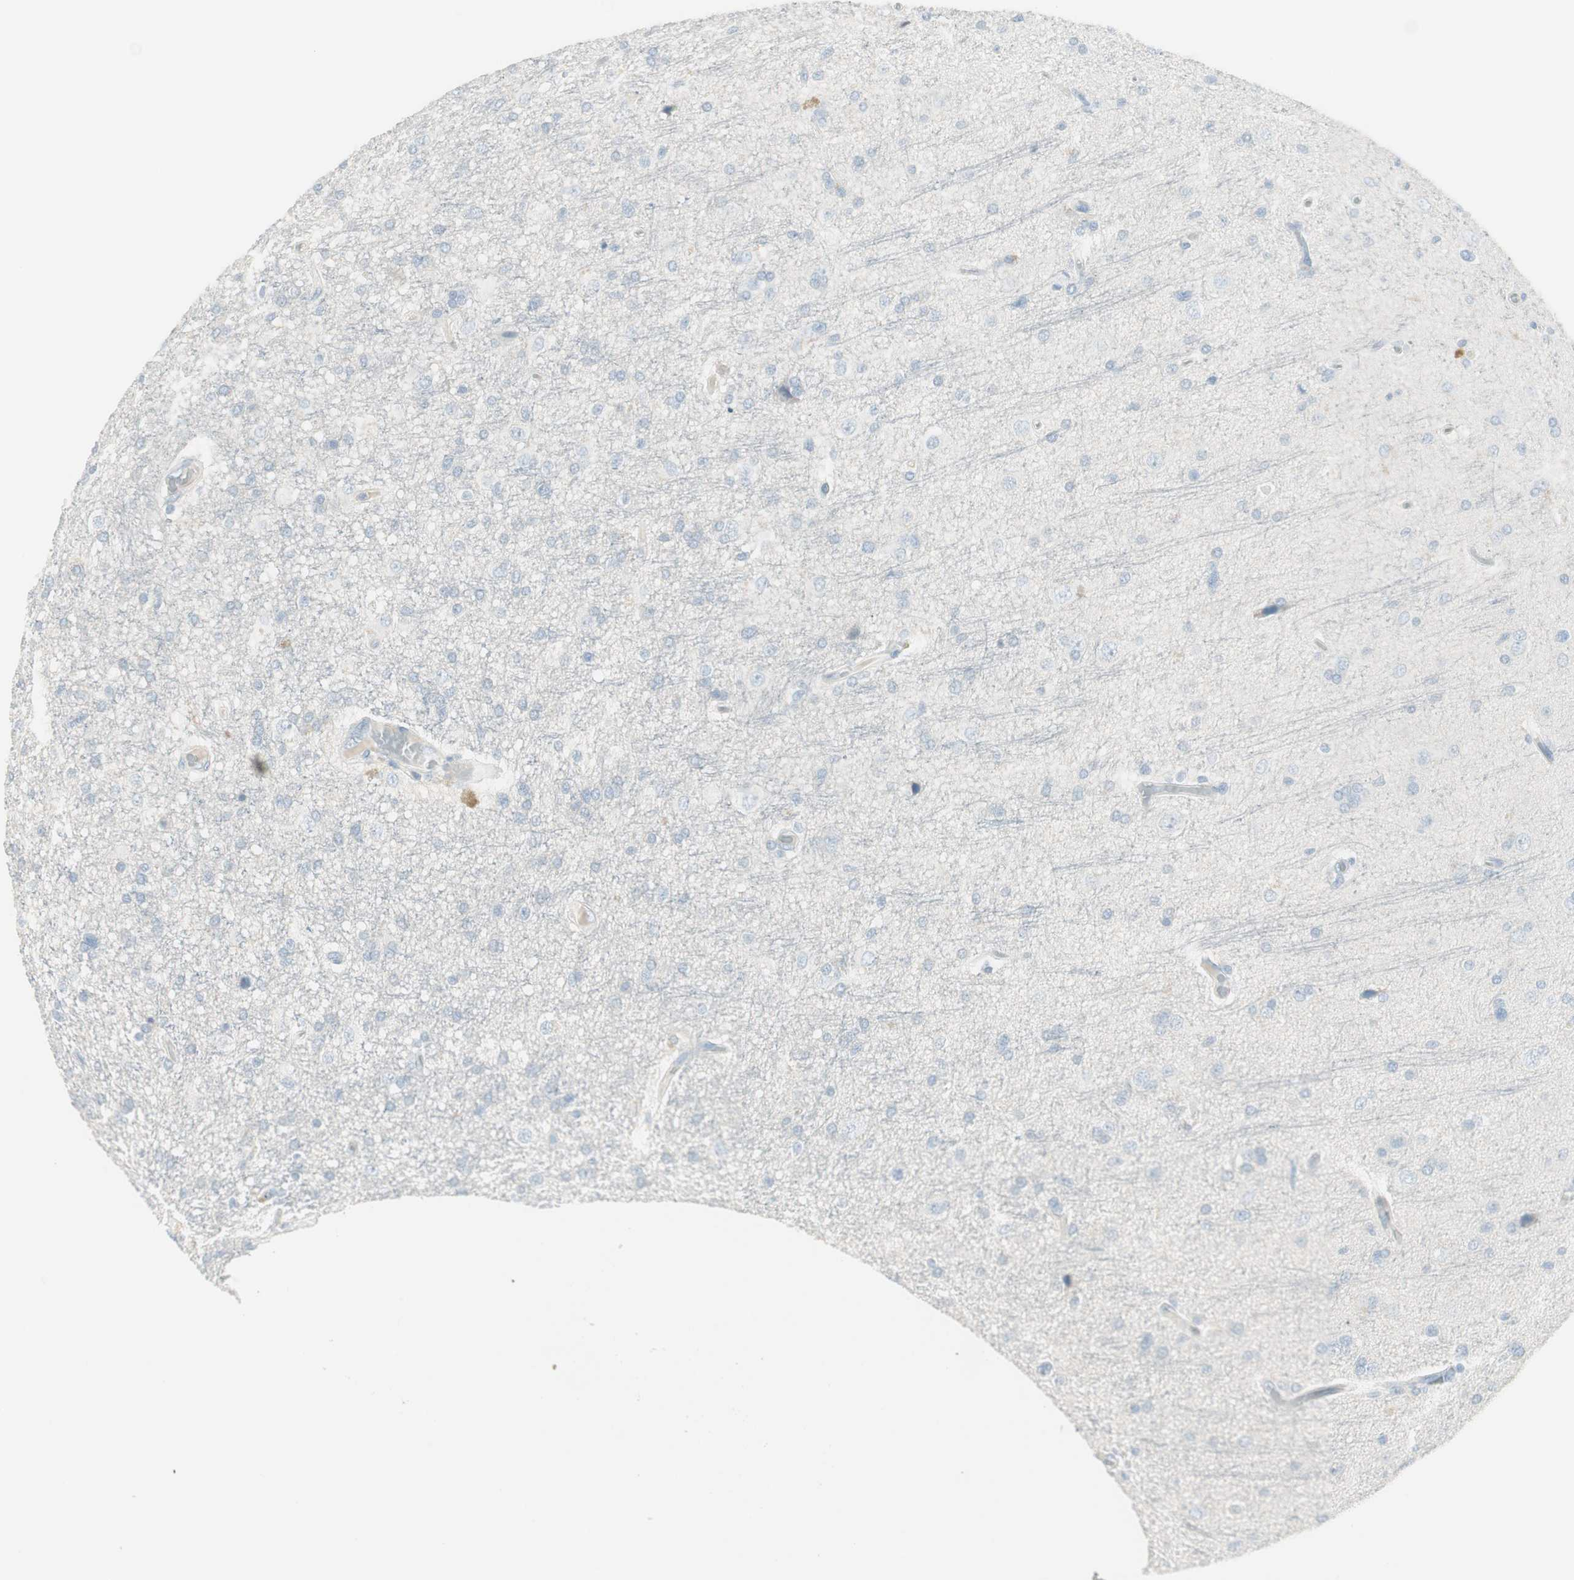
{"staining": {"intensity": "negative", "quantity": "none", "location": "none"}, "tissue": "glioma", "cell_type": "Tumor cells", "image_type": "cancer", "snomed": [{"axis": "morphology", "description": "Glioma, malignant, High grade"}, {"axis": "topography", "description": "Brain"}], "caption": "Malignant high-grade glioma was stained to show a protein in brown. There is no significant staining in tumor cells.", "gene": "ITLN2", "patient": {"sex": "male", "age": 33}}